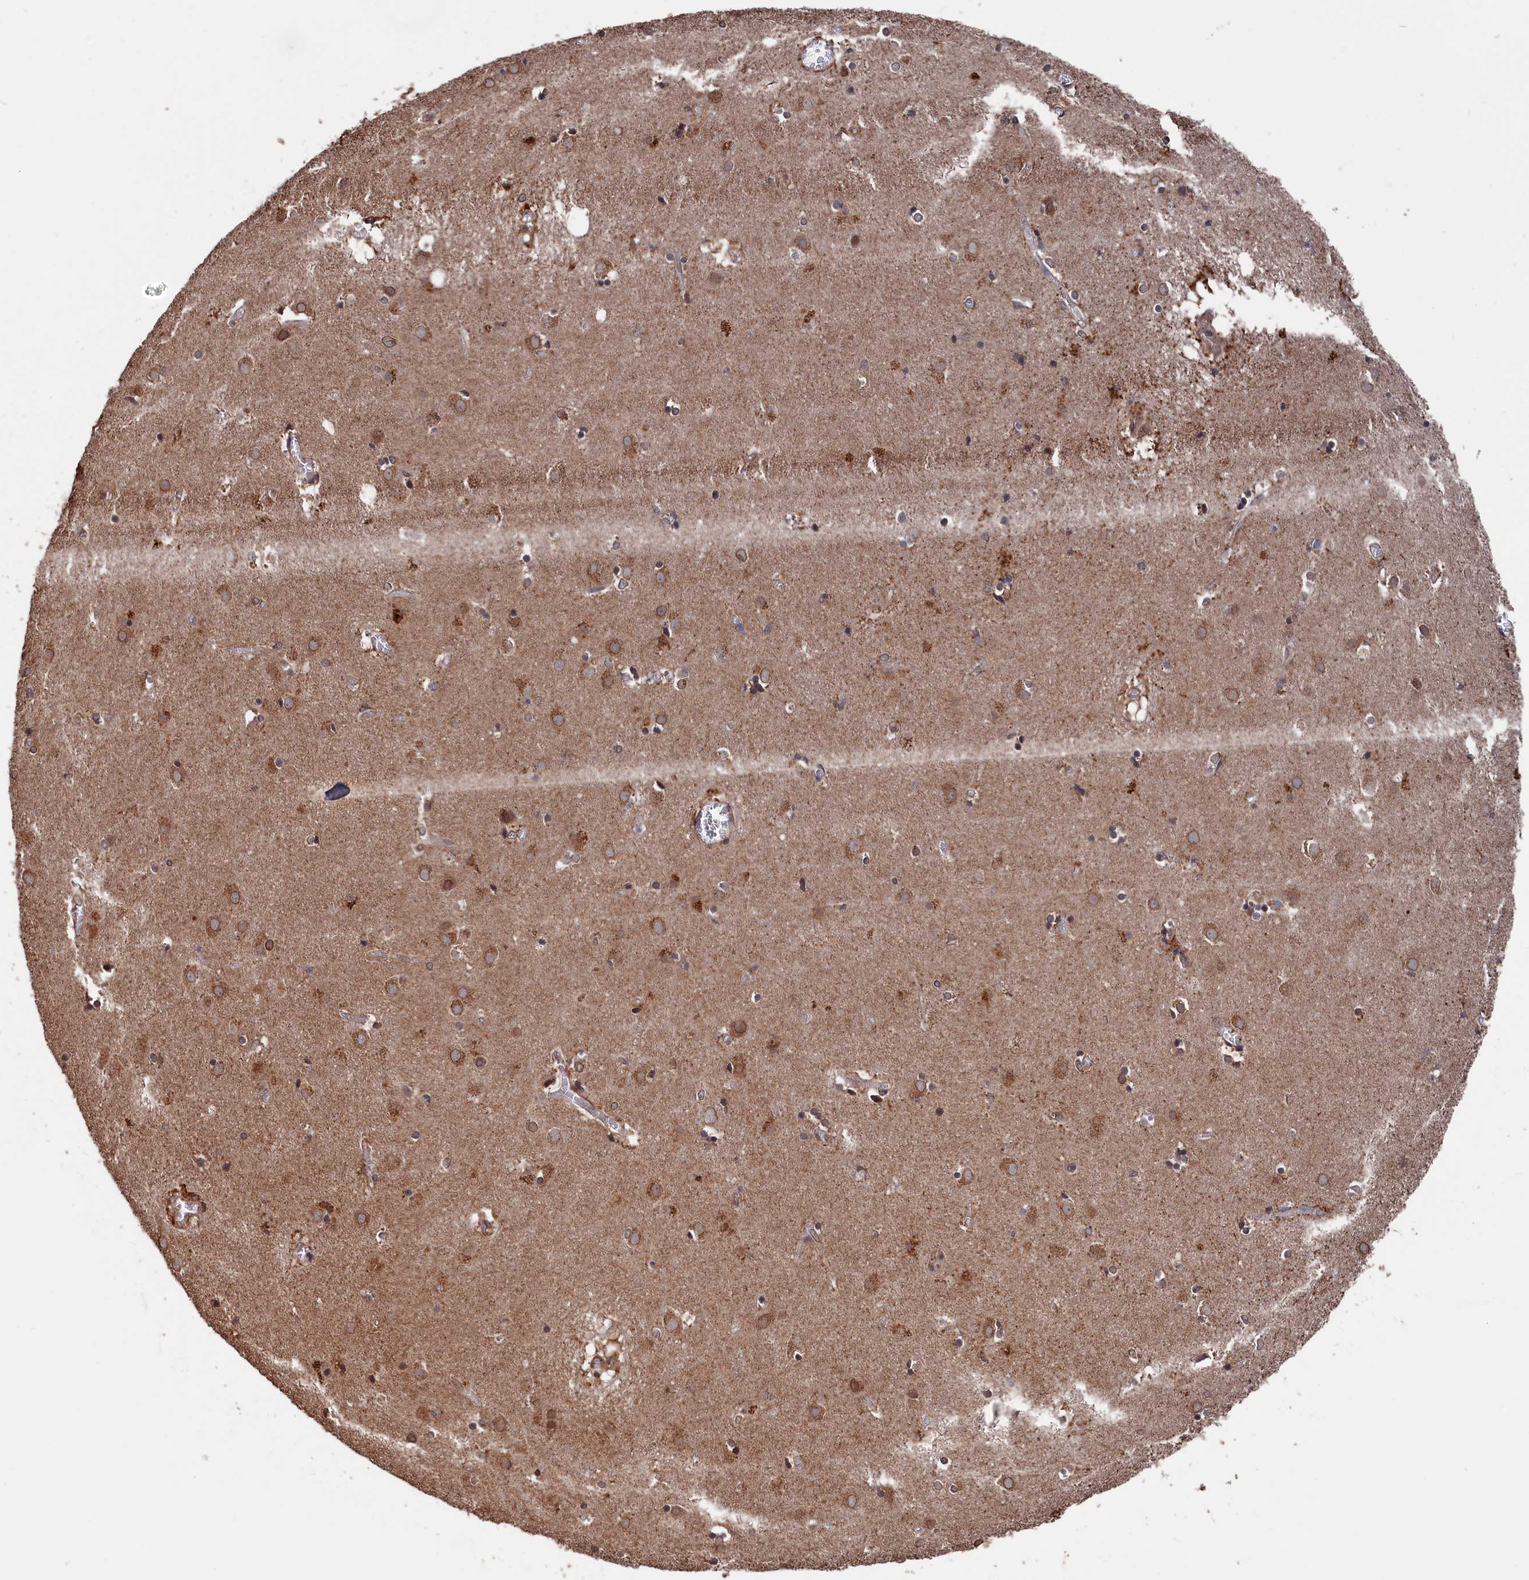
{"staining": {"intensity": "weak", "quantity": "25%-75%", "location": "cytoplasmic/membranous"}, "tissue": "caudate", "cell_type": "Glial cells", "image_type": "normal", "snomed": [{"axis": "morphology", "description": "Normal tissue, NOS"}, {"axis": "topography", "description": "Lateral ventricle wall"}], "caption": "The photomicrograph demonstrates staining of benign caudate, revealing weak cytoplasmic/membranous protein expression (brown color) within glial cells.", "gene": "PDE12", "patient": {"sex": "male", "age": 70}}